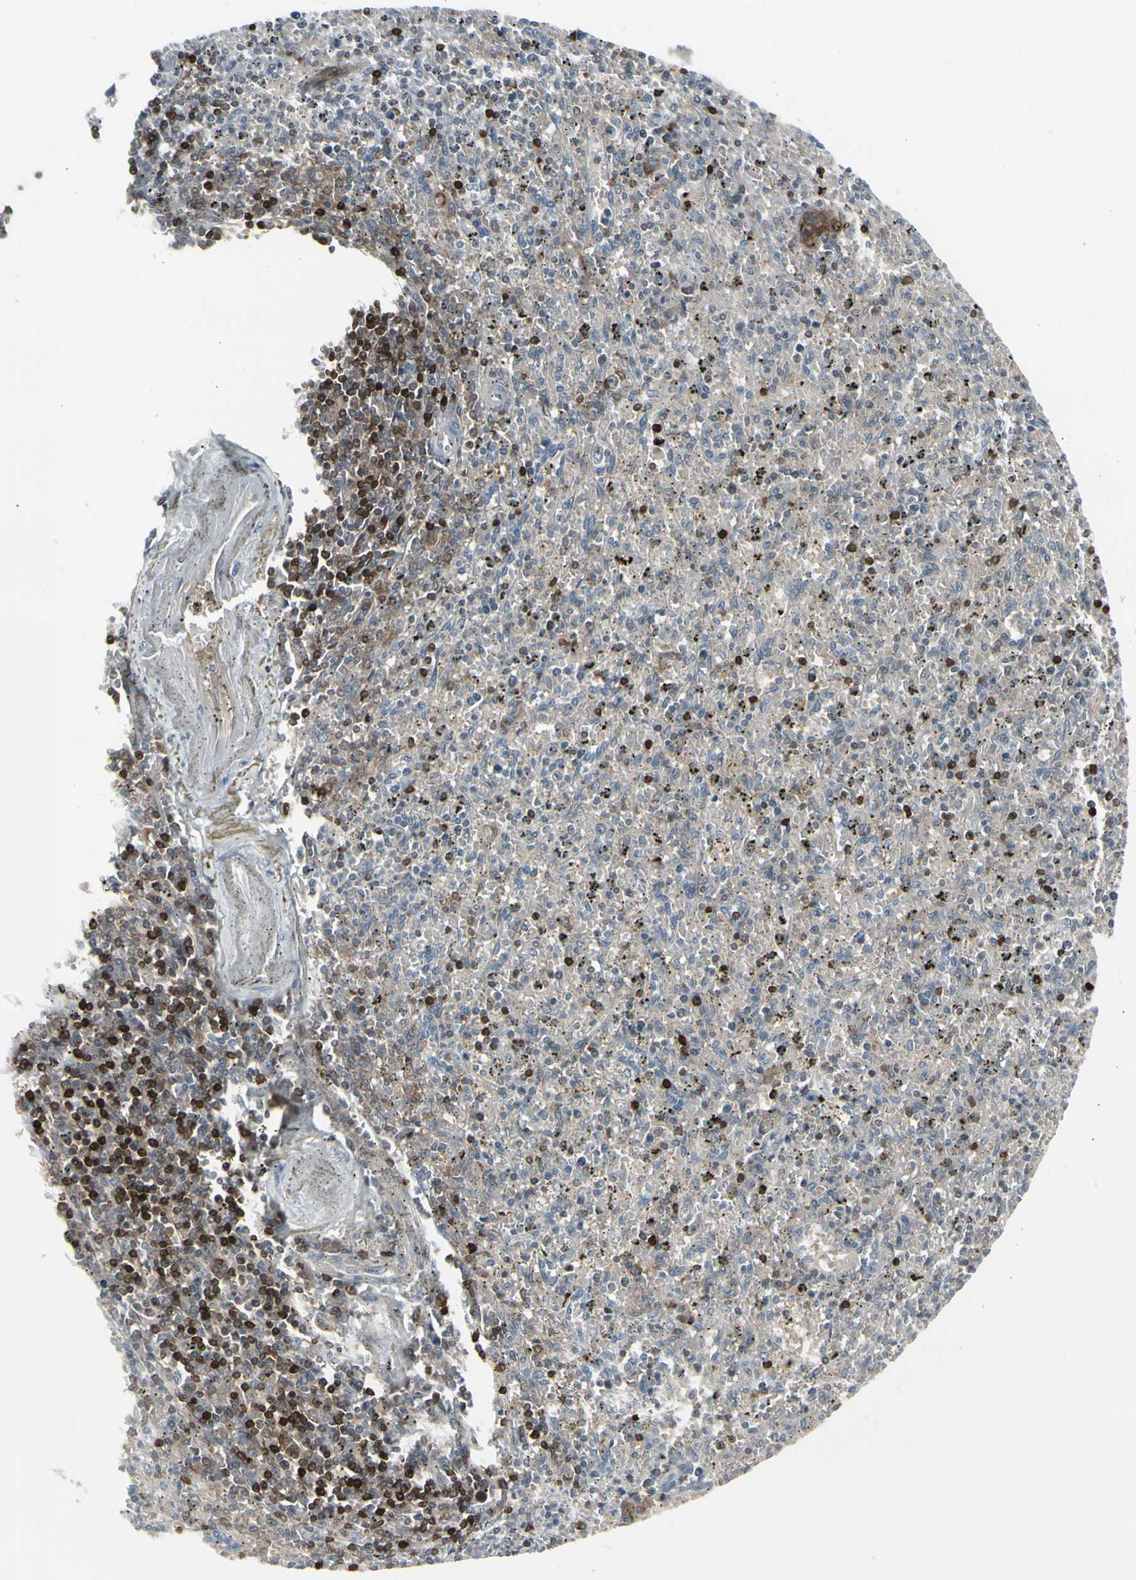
{"staining": {"intensity": "strong", "quantity": "25%-75%", "location": "cytoplasmic/membranous"}, "tissue": "spleen", "cell_type": "Cells in red pulp", "image_type": "normal", "snomed": [{"axis": "morphology", "description": "Normal tissue, NOS"}, {"axis": "topography", "description": "Spleen"}], "caption": "Cells in red pulp reveal high levels of strong cytoplasmic/membranous expression in approximately 25%-75% of cells in unremarkable human spleen. Using DAB (brown) and hematoxylin (blue) stains, captured at high magnification using brightfield microscopy.", "gene": "IGFBP6", "patient": {"sex": "male", "age": 72}}